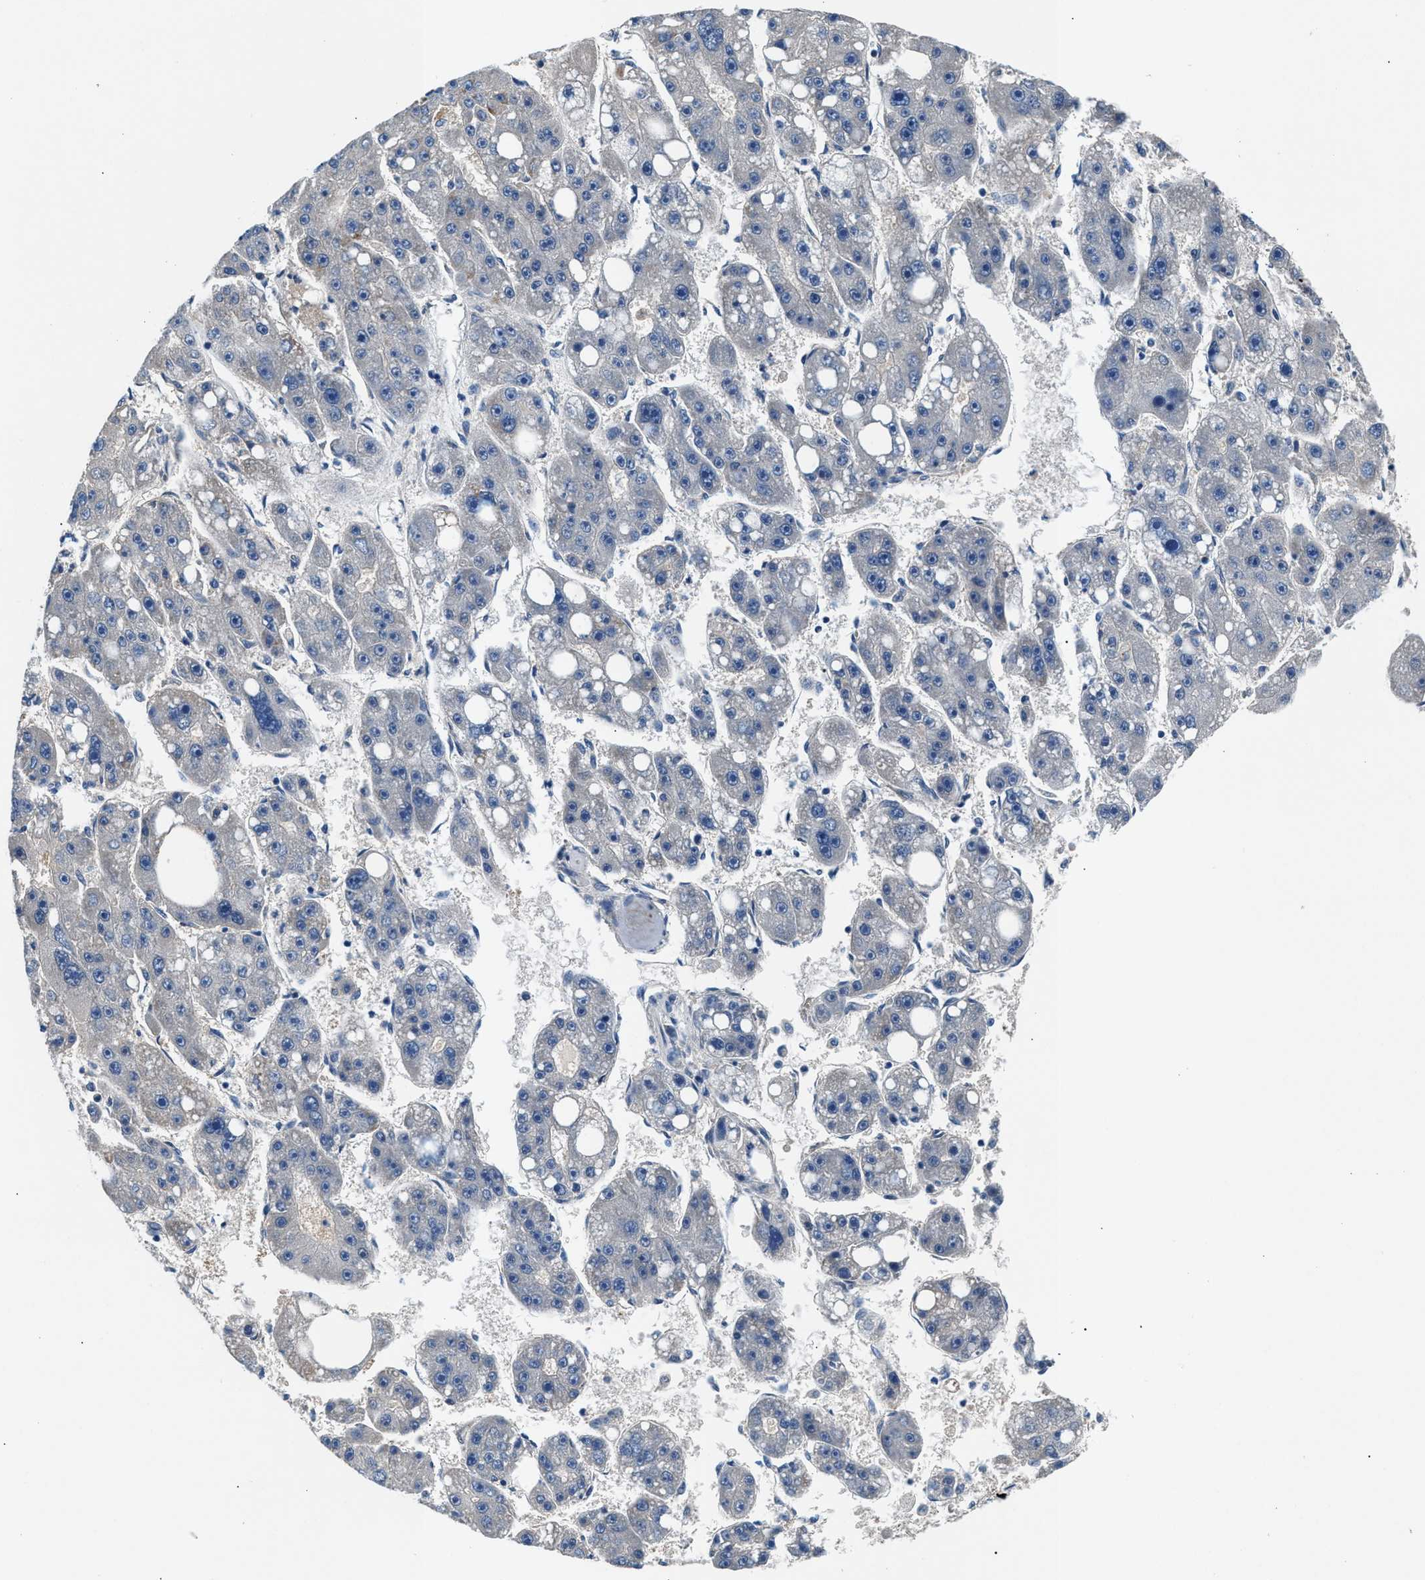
{"staining": {"intensity": "negative", "quantity": "none", "location": "none"}, "tissue": "liver cancer", "cell_type": "Tumor cells", "image_type": "cancer", "snomed": [{"axis": "morphology", "description": "Carcinoma, Hepatocellular, NOS"}, {"axis": "topography", "description": "Liver"}], "caption": "DAB immunohistochemical staining of human liver cancer (hepatocellular carcinoma) reveals no significant expression in tumor cells.", "gene": "CDRT4", "patient": {"sex": "female", "age": 61}}